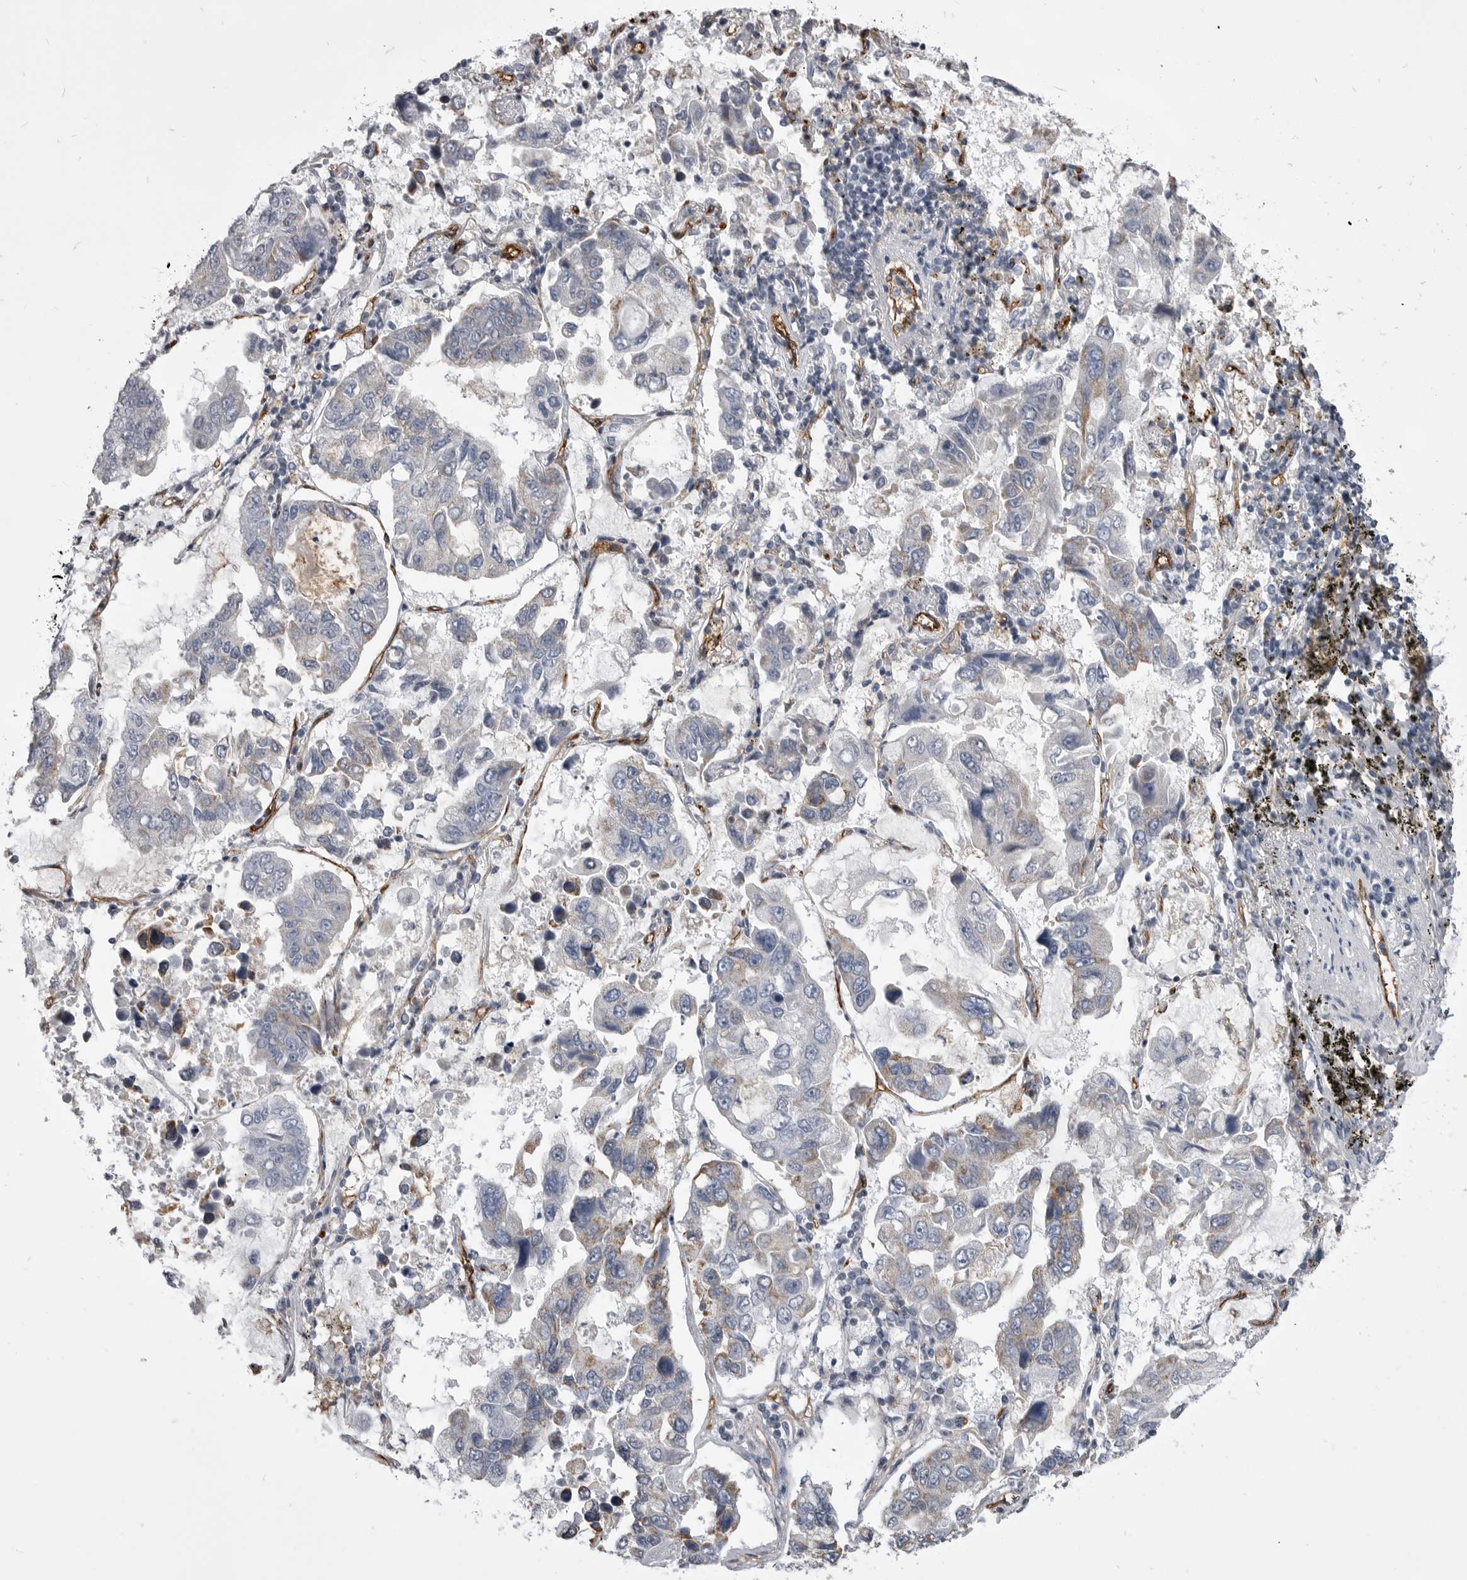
{"staining": {"intensity": "moderate", "quantity": "<25%", "location": "cytoplasmic/membranous"}, "tissue": "lung cancer", "cell_type": "Tumor cells", "image_type": "cancer", "snomed": [{"axis": "morphology", "description": "Adenocarcinoma, NOS"}, {"axis": "topography", "description": "Lung"}], "caption": "Immunohistochemical staining of human lung cancer (adenocarcinoma) reveals low levels of moderate cytoplasmic/membranous protein positivity in approximately <25% of tumor cells. The protein is shown in brown color, while the nuclei are stained blue.", "gene": "OPLAH", "patient": {"sex": "male", "age": 64}}